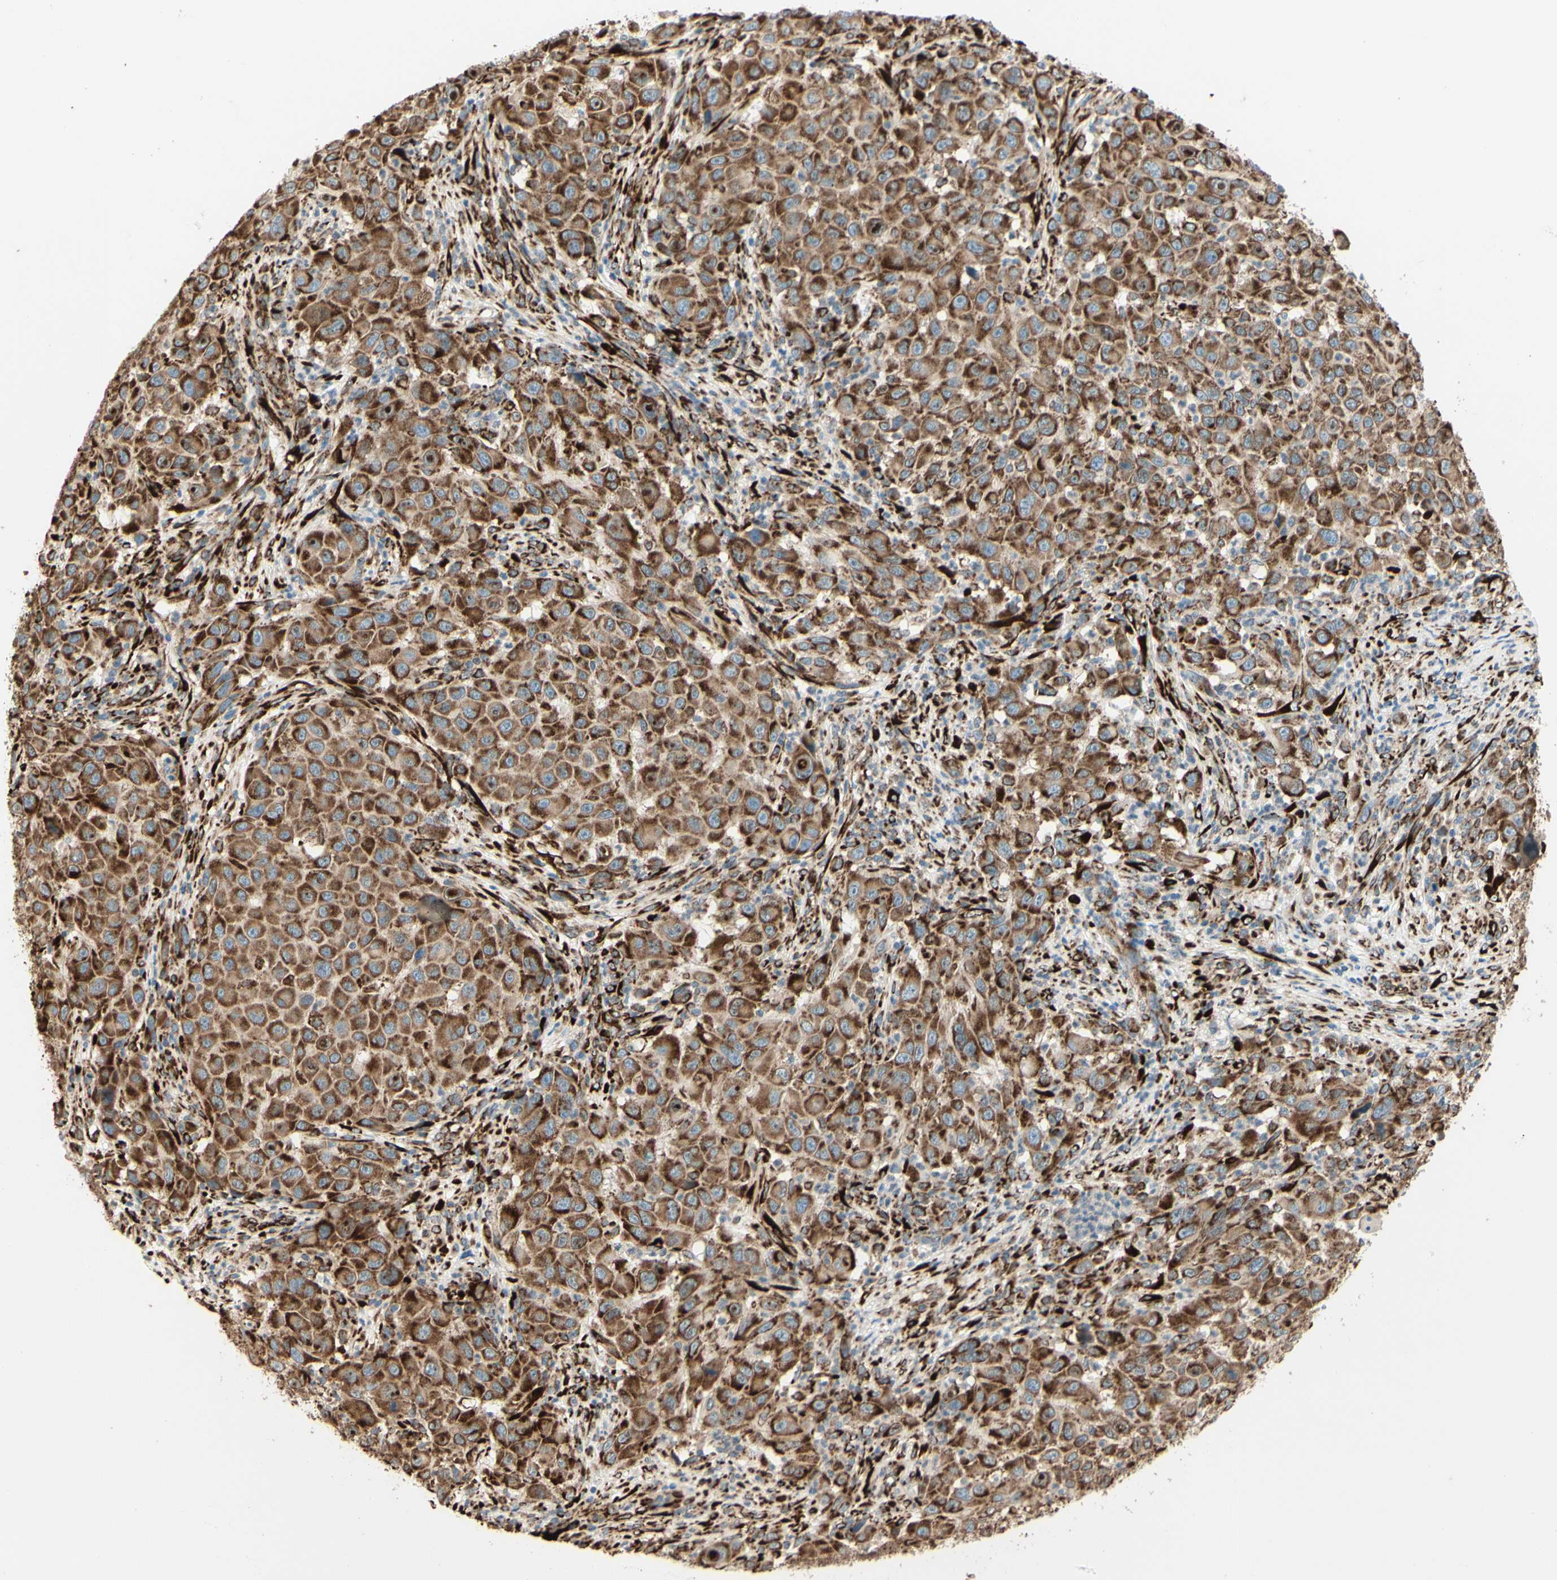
{"staining": {"intensity": "strong", "quantity": ">75%", "location": "cytoplasmic/membranous"}, "tissue": "melanoma", "cell_type": "Tumor cells", "image_type": "cancer", "snomed": [{"axis": "morphology", "description": "Malignant melanoma, Metastatic site"}, {"axis": "topography", "description": "Lymph node"}], "caption": "High-power microscopy captured an immunohistochemistry photomicrograph of melanoma, revealing strong cytoplasmic/membranous staining in approximately >75% of tumor cells. The staining is performed using DAB (3,3'-diaminobenzidine) brown chromogen to label protein expression. The nuclei are counter-stained blue using hematoxylin.", "gene": "RRBP1", "patient": {"sex": "male", "age": 61}}